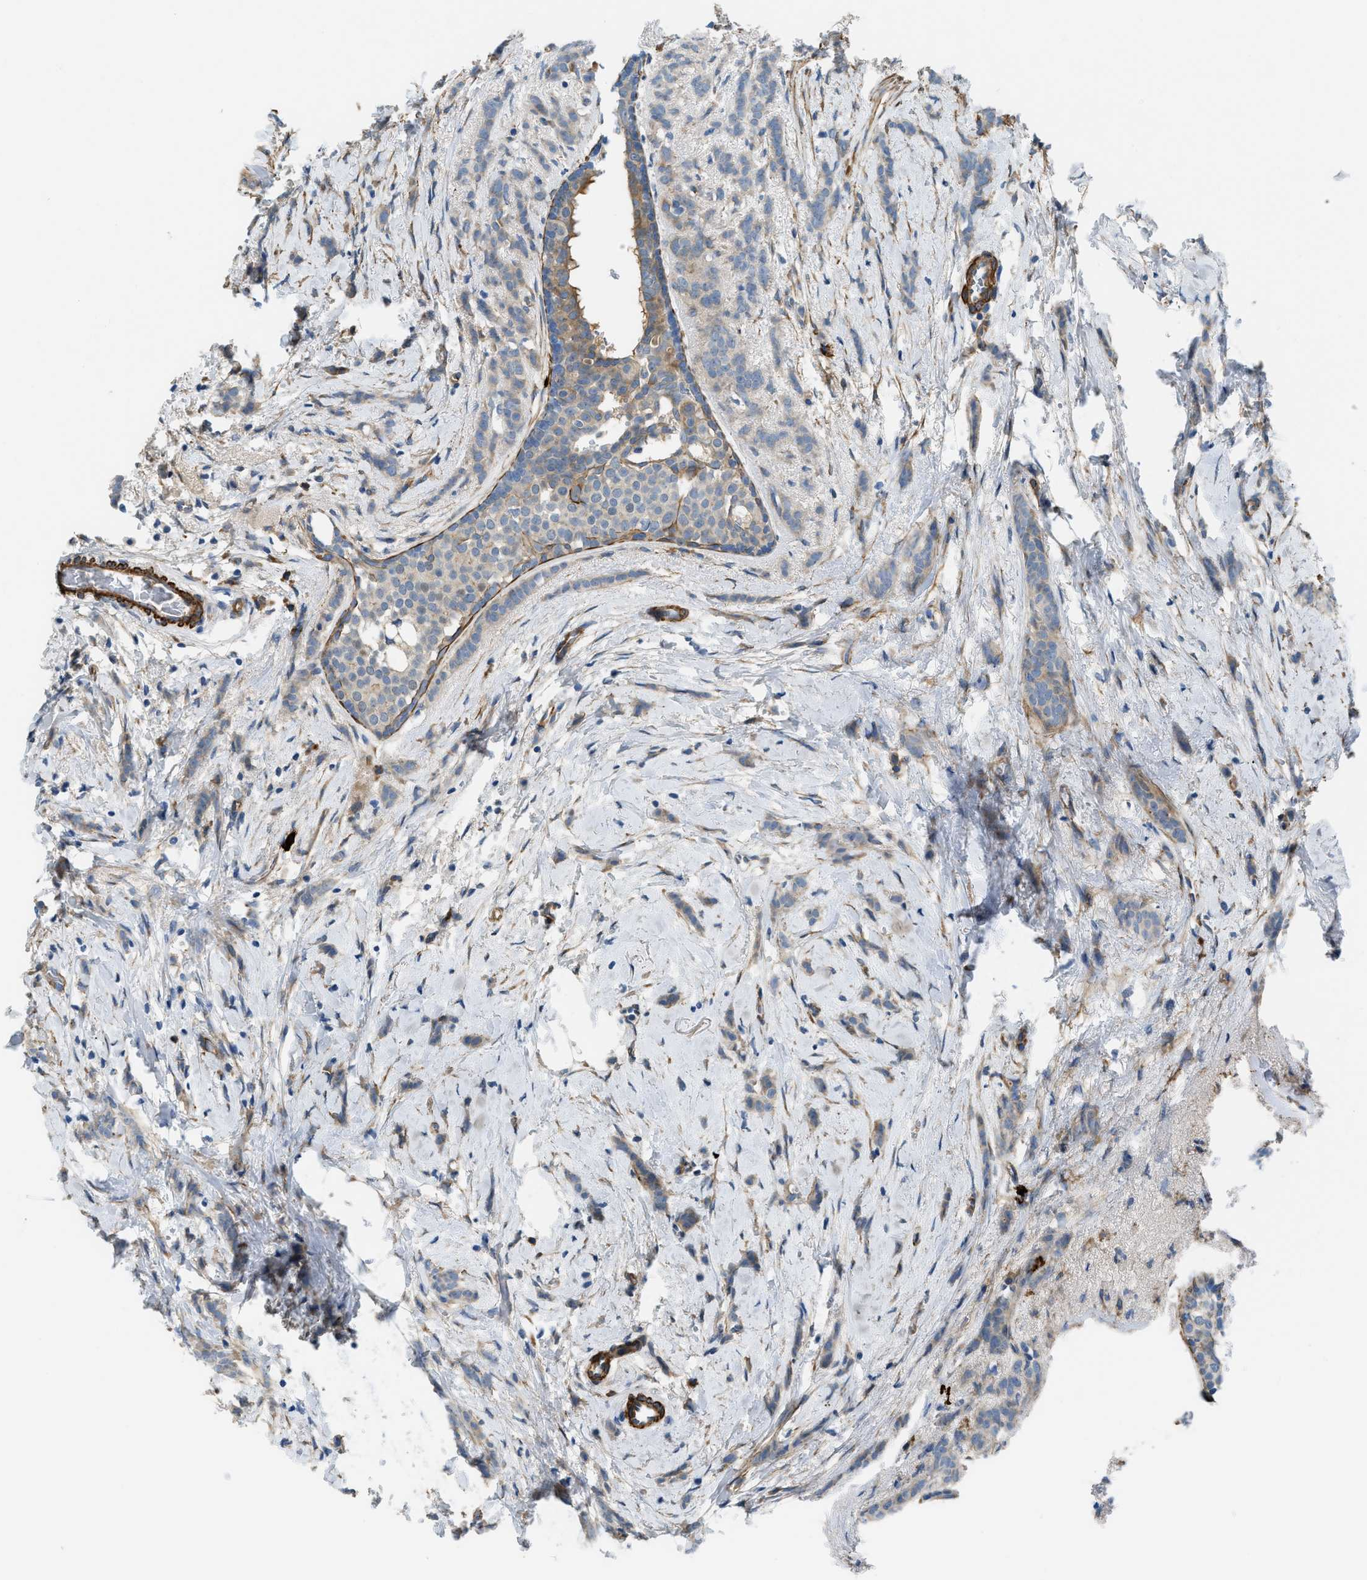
{"staining": {"intensity": "moderate", "quantity": "25%-75%", "location": "cytoplasmic/membranous"}, "tissue": "breast cancer", "cell_type": "Tumor cells", "image_type": "cancer", "snomed": [{"axis": "morphology", "description": "Lobular carcinoma, in situ"}, {"axis": "morphology", "description": "Lobular carcinoma"}, {"axis": "topography", "description": "Breast"}], "caption": "Immunohistochemical staining of breast lobular carcinoma reveals medium levels of moderate cytoplasmic/membranous staining in about 25%-75% of tumor cells.", "gene": "BMPR1A", "patient": {"sex": "female", "age": 41}}